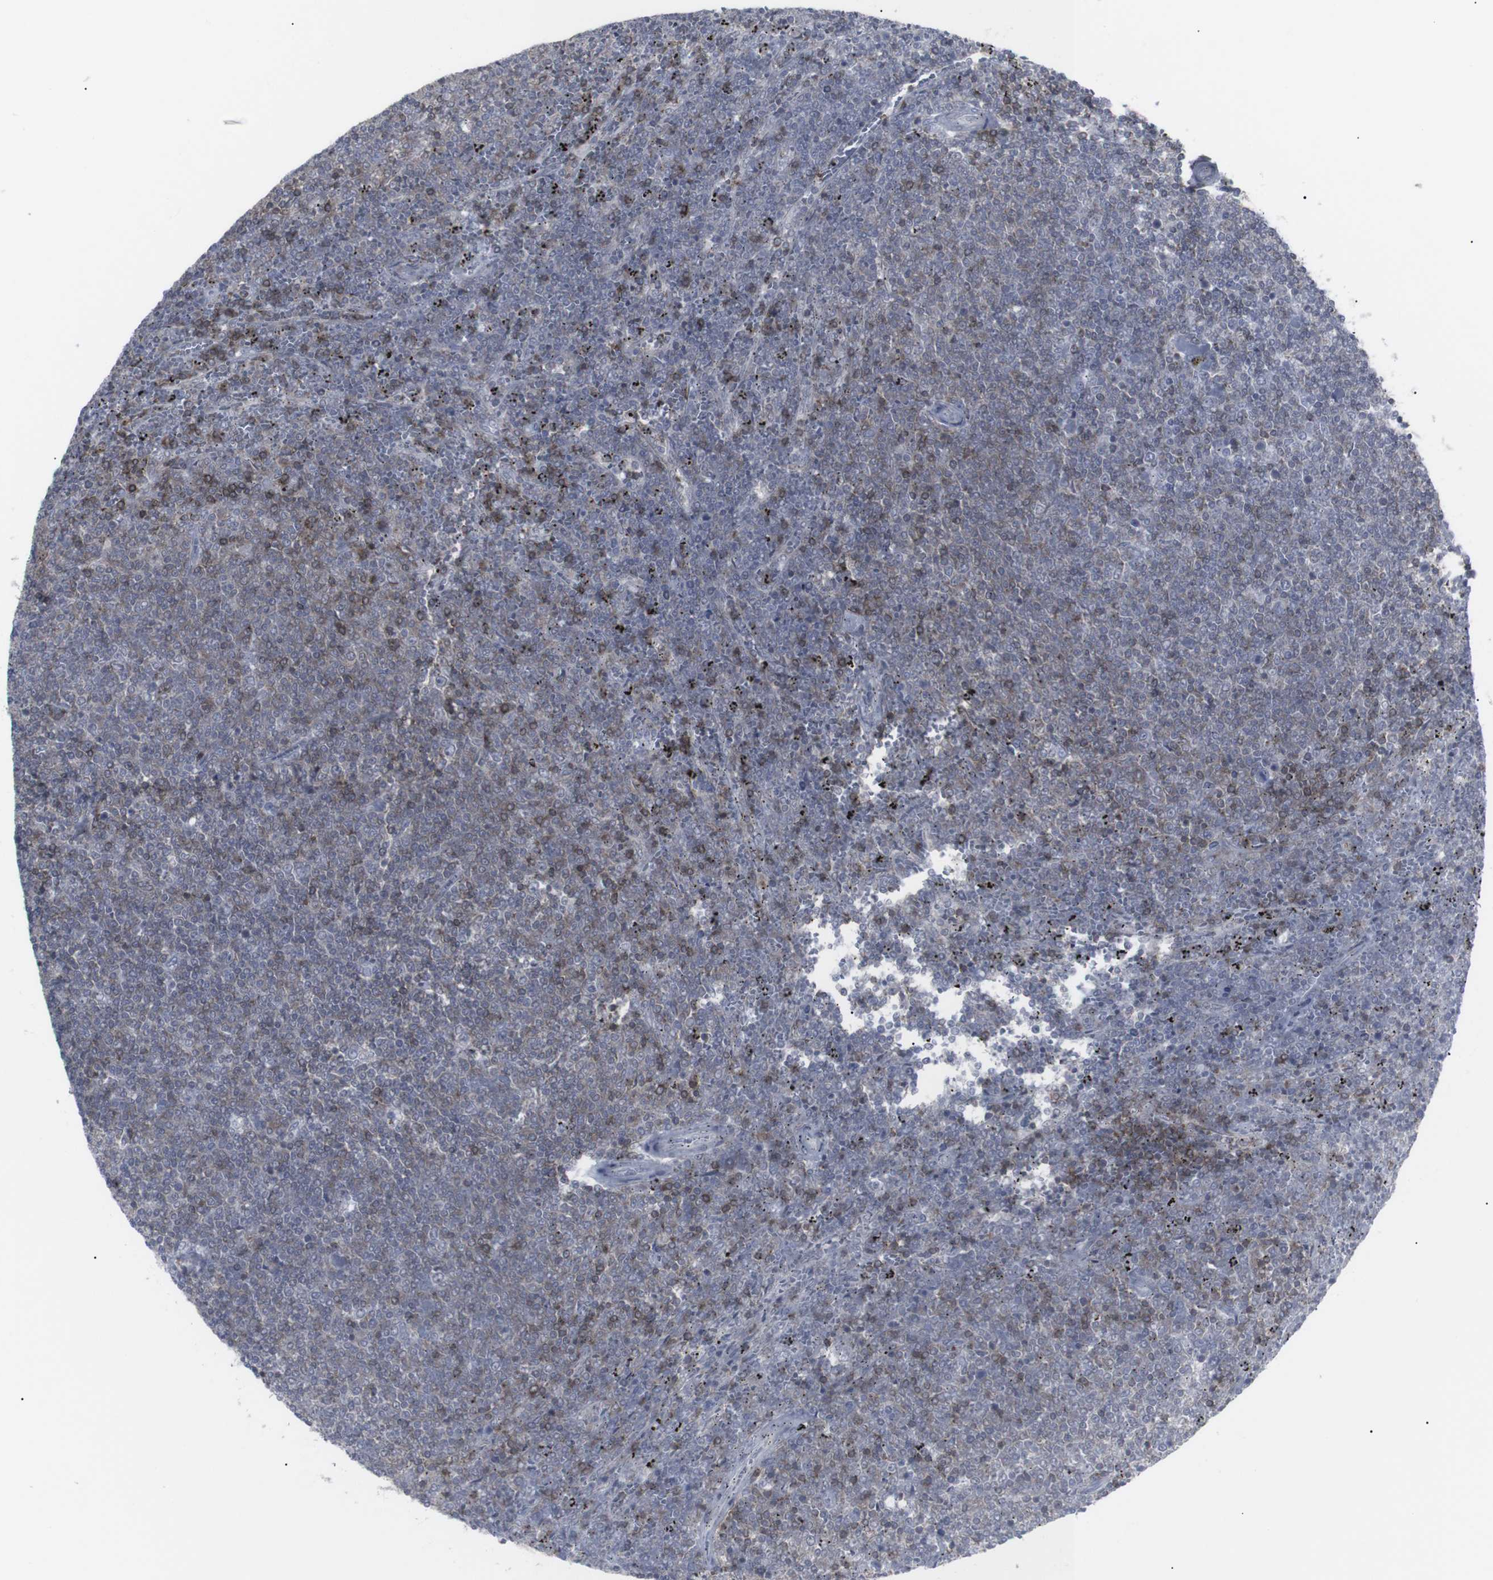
{"staining": {"intensity": "weak", "quantity": ">75%", "location": "cytoplasmic/membranous"}, "tissue": "lymphoma", "cell_type": "Tumor cells", "image_type": "cancer", "snomed": [{"axis": "morphology", "description": "Malignant lymphoma, non-Hodgkin's type, Low grade"}, {"axis": "topography", "description": "Spleen"}], "caption": "IHC photomicrograph of neoplastic tissue: human low-grade malignant lymphoma, non-Hodgkin's type stained using immunohistochemistry demonstrates low levels of weak protein expression localized specifically in the cytoplasmic/membranous of tumor cells, appearing as a cytoplasmic/membranous brown color.", "gene": "APOBEC2", "patient": {"sex": "female", "age": 50}}